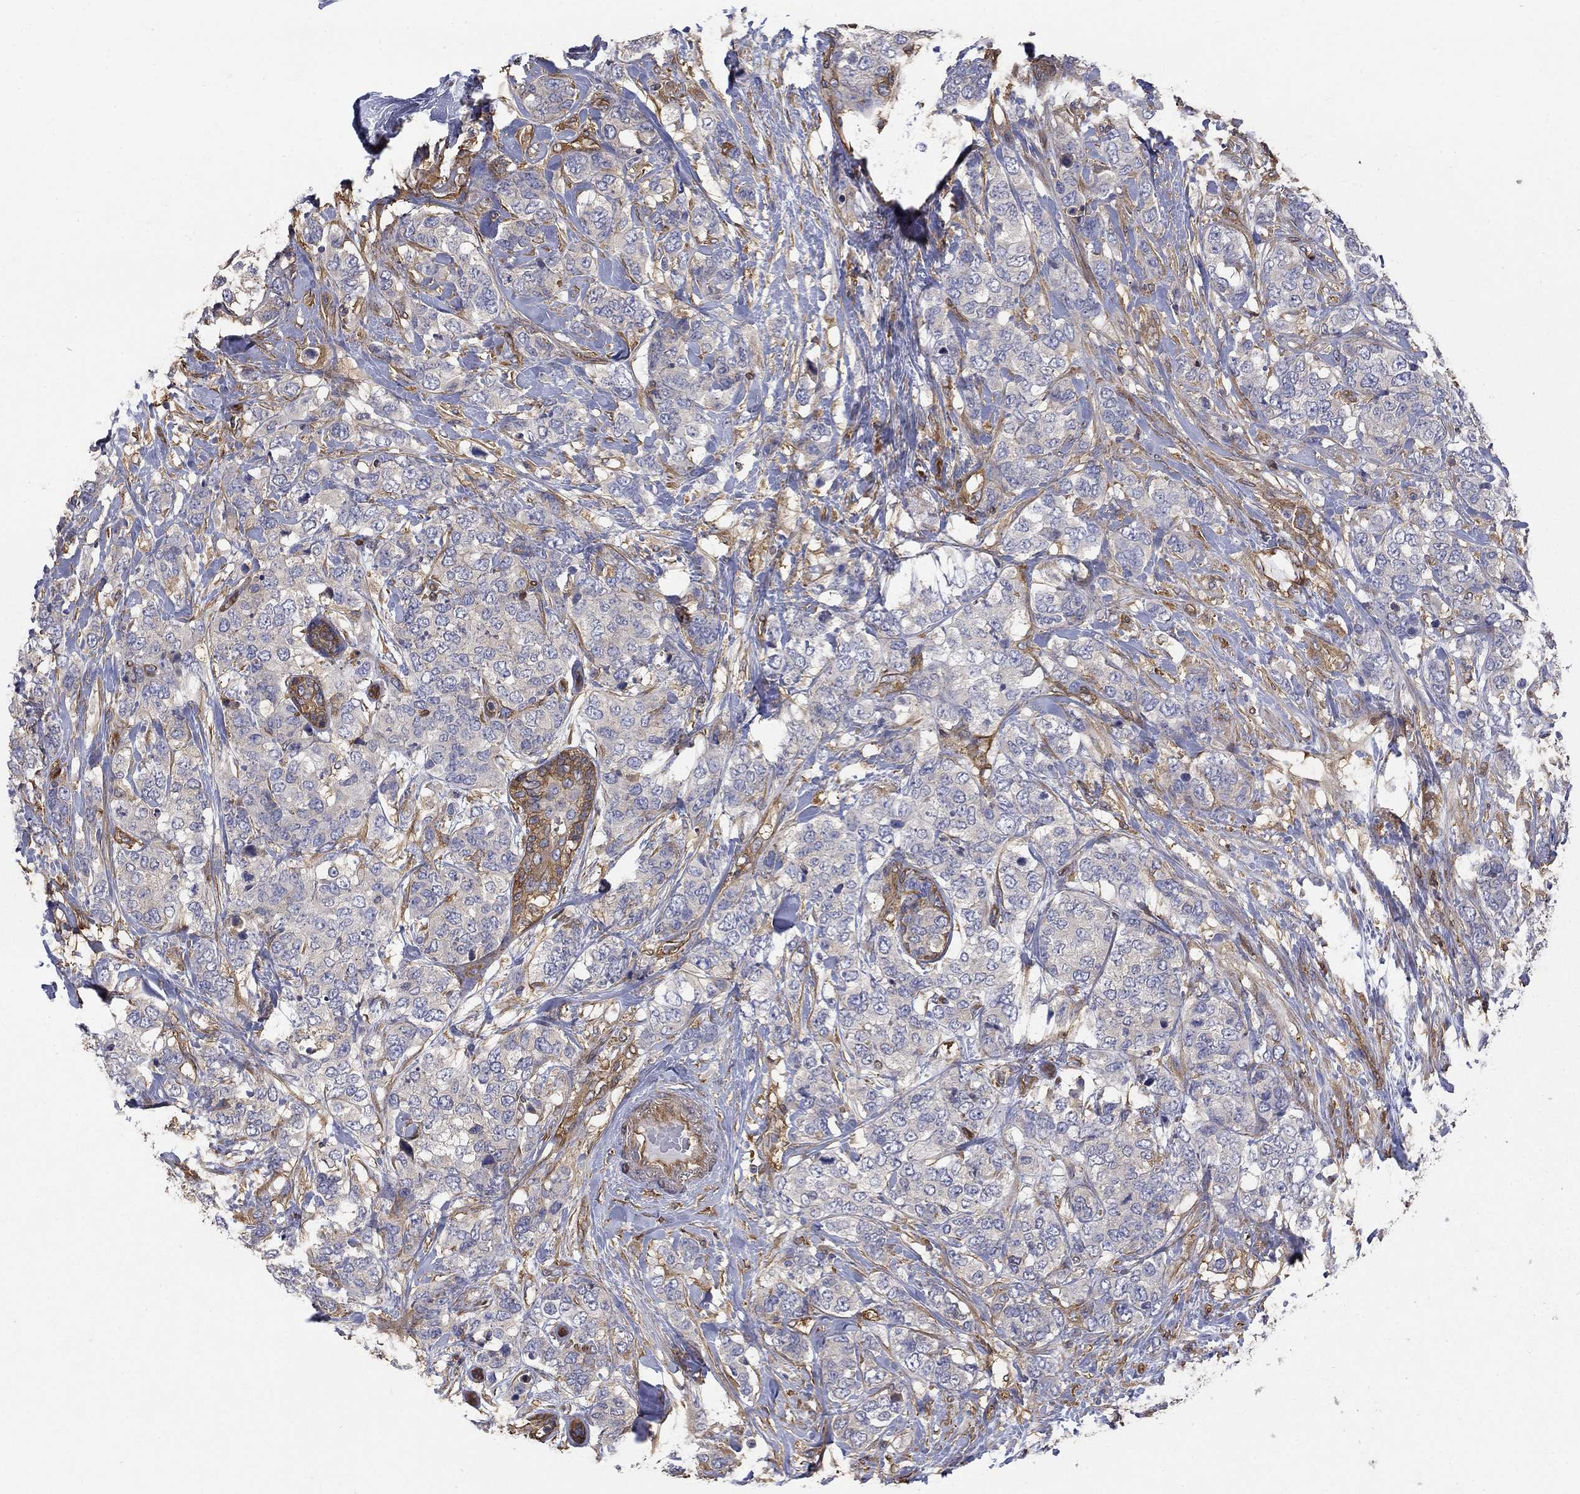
{"staining": {"intensity": "moderate", "quantity": "<25%", "location": "cytoplasmic/membranous"}, "tissue": "breast cancer", "cell_type": "Tumor cells", "image_type": "cancer", "snomed": [{"axis": "morphology", "description": "Lobular carcinoma"}, {"axis": "topography", "description": "Breast"}], "caption": "Protein expression analysis of human breast cancer (lobular carcinoma) reveals moderate cytoplasmic/membranous staining in about <25% of tumor cells.", "gene": "DPYSL2", "patient": {"sex": "female", "age": 59}}